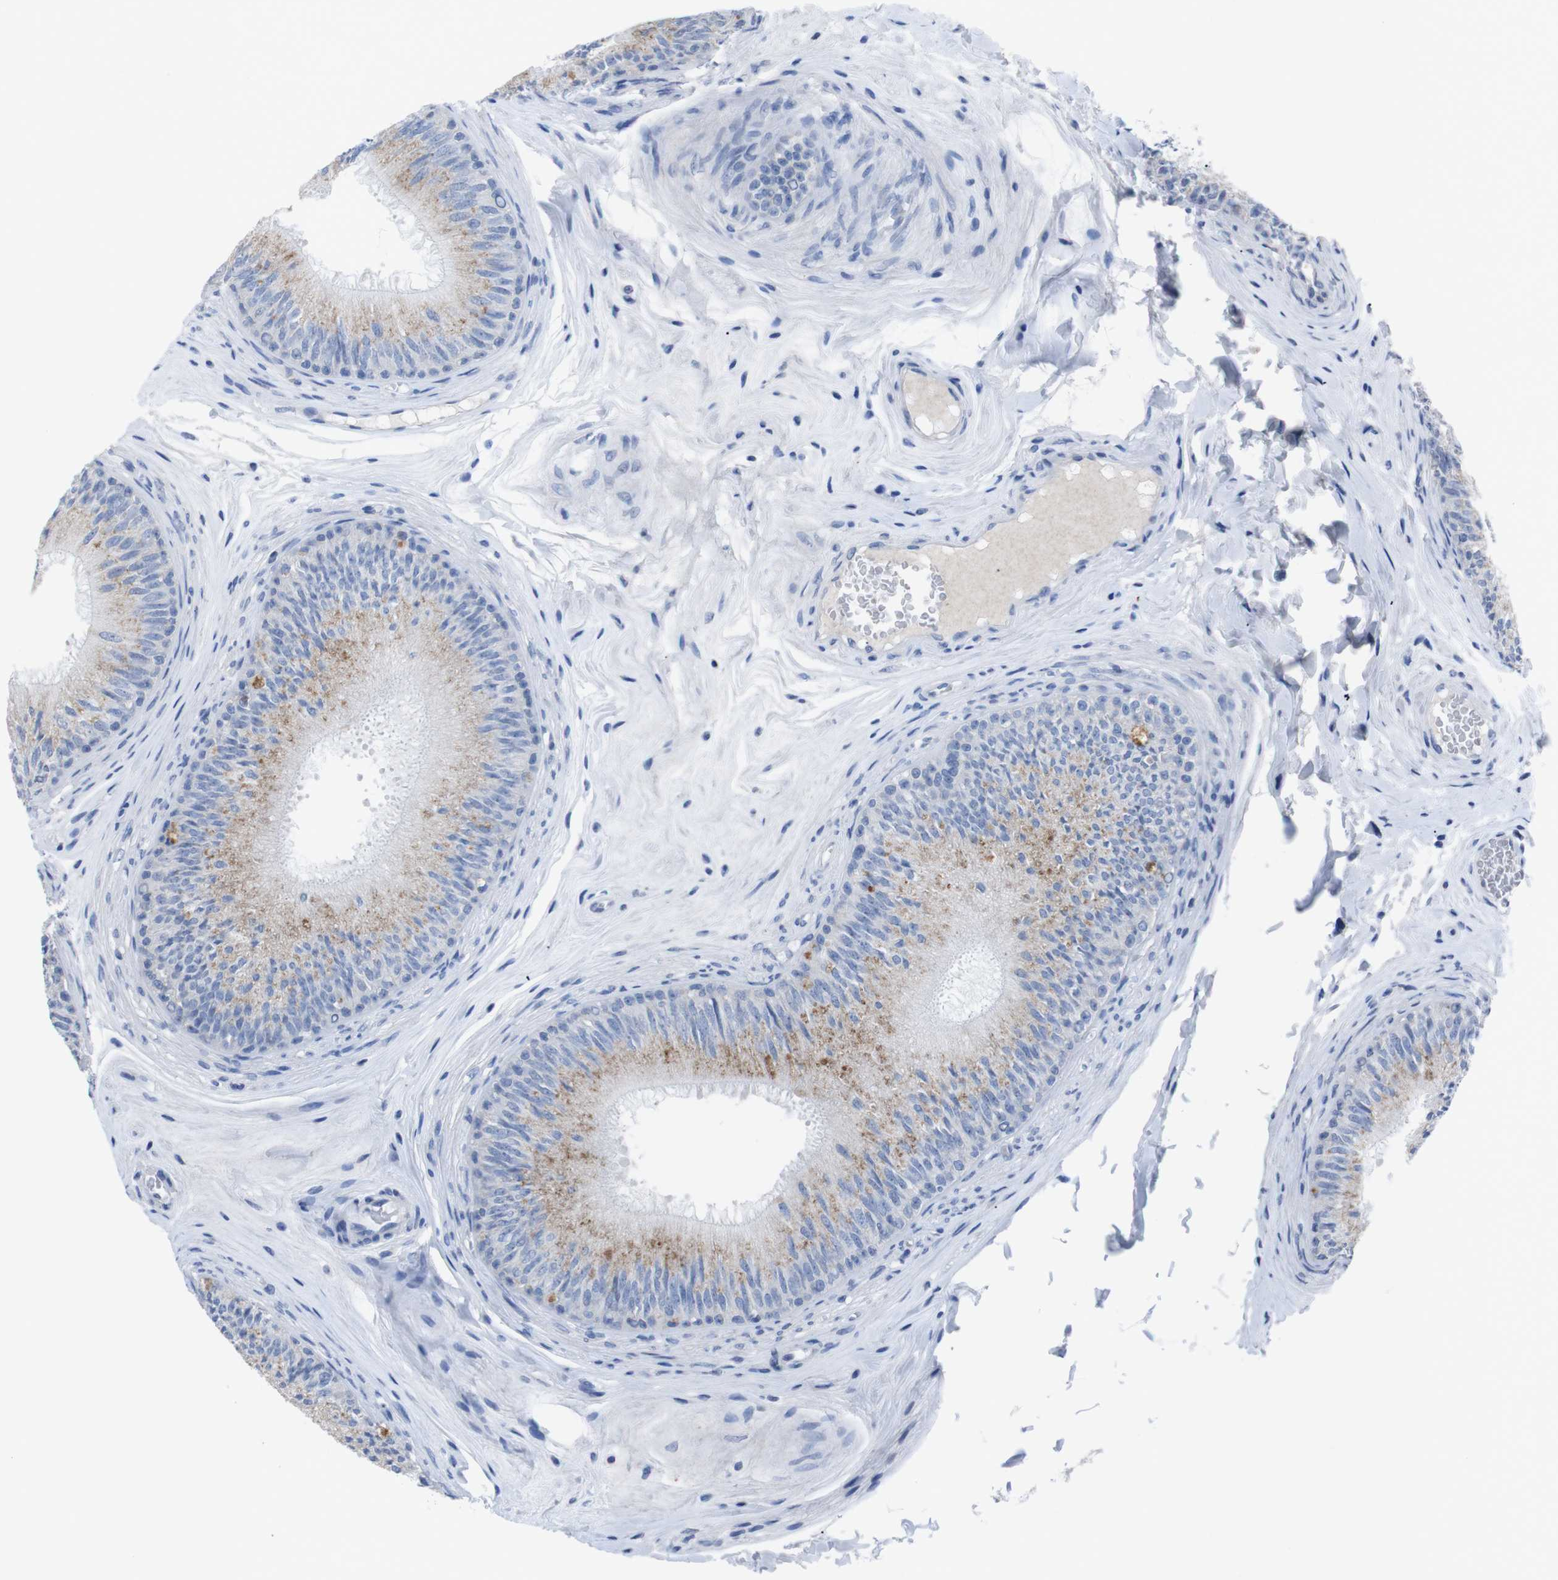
{"staining": {"intensity": "moderate", "quantity": "25%-75%", "location": "cytoplasmic/membranous"}, "tissue": "epididymis", "cell_type": "Glandular cells", "image_type": "normal", "snomed": [{"axis": "morphology", "description": "Normal tissue, NOS"}, {"axis": "topography", "description": "Testis"}, {"axis": "topography", "description": "Epididymis"}], "caption": "A medium amount of moderate cytoplasmic/membranous staining is present in approximately 25%-75% of glandular cells in normal epididymis.", "gene": "IRF4", "patient": {"sex": "male", "age": 36}}